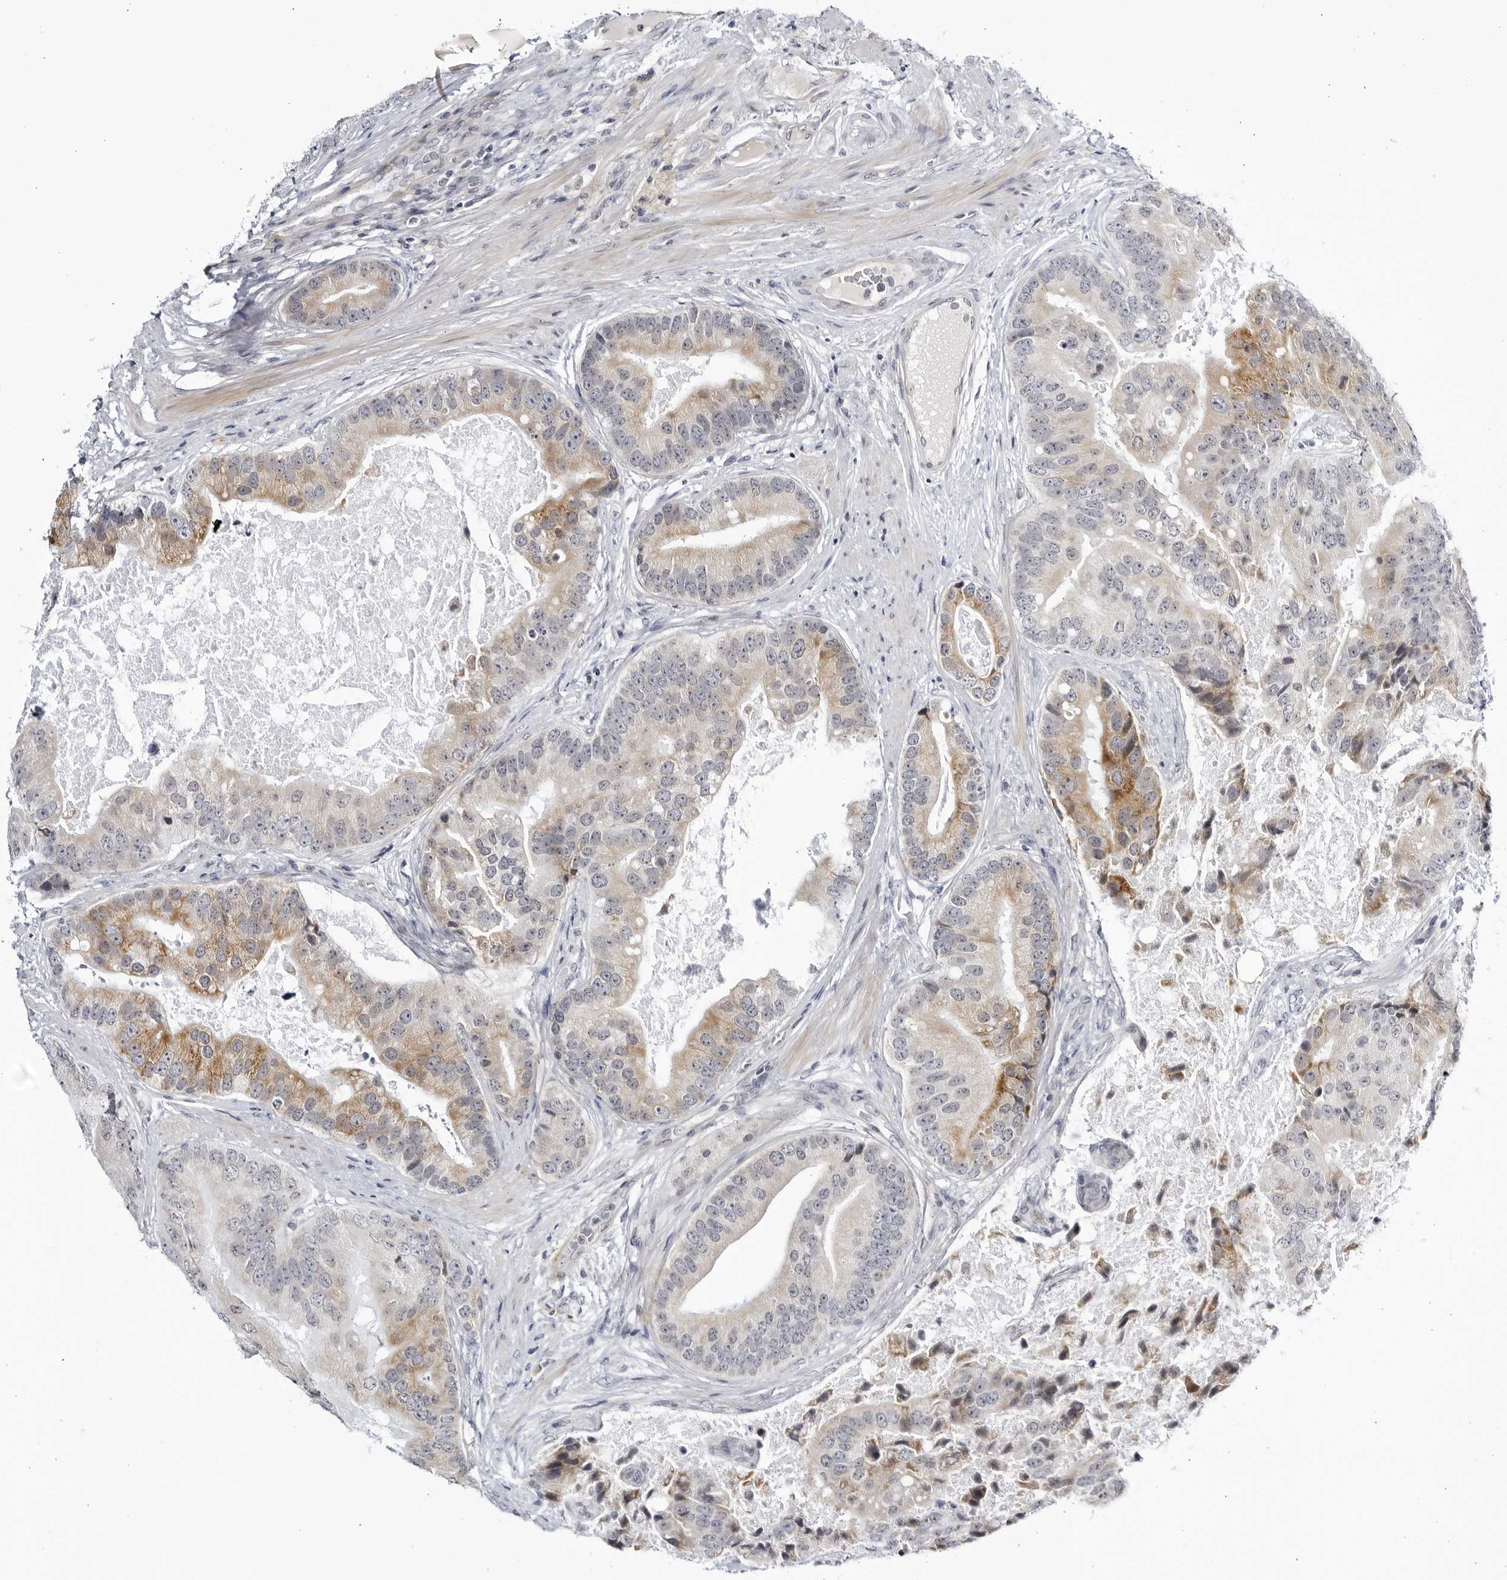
{"staining": {"intensity": "moderate", "quantity": "25%-75%", "location": "cytoplasmic/membranous"}, "tissue": "prostate cancer", "cell_type": "Tumor cells", "image_type": "cancer", "snomed": [{"axis": "morphology", "description": "Adenocarcinoma, High grade"}, {"axis": "topography", "description": "Prostate"}], "caption": "An image showing moderate cytoplasmic/membranous staining in about 25%-75% of tumor cells in prostate cancer (high-grade adenocarcinoma), as visualized by brown immunohistochemical staining.", "gene": "CNBD1", "patient": {"sex": "male", "age": 70}}